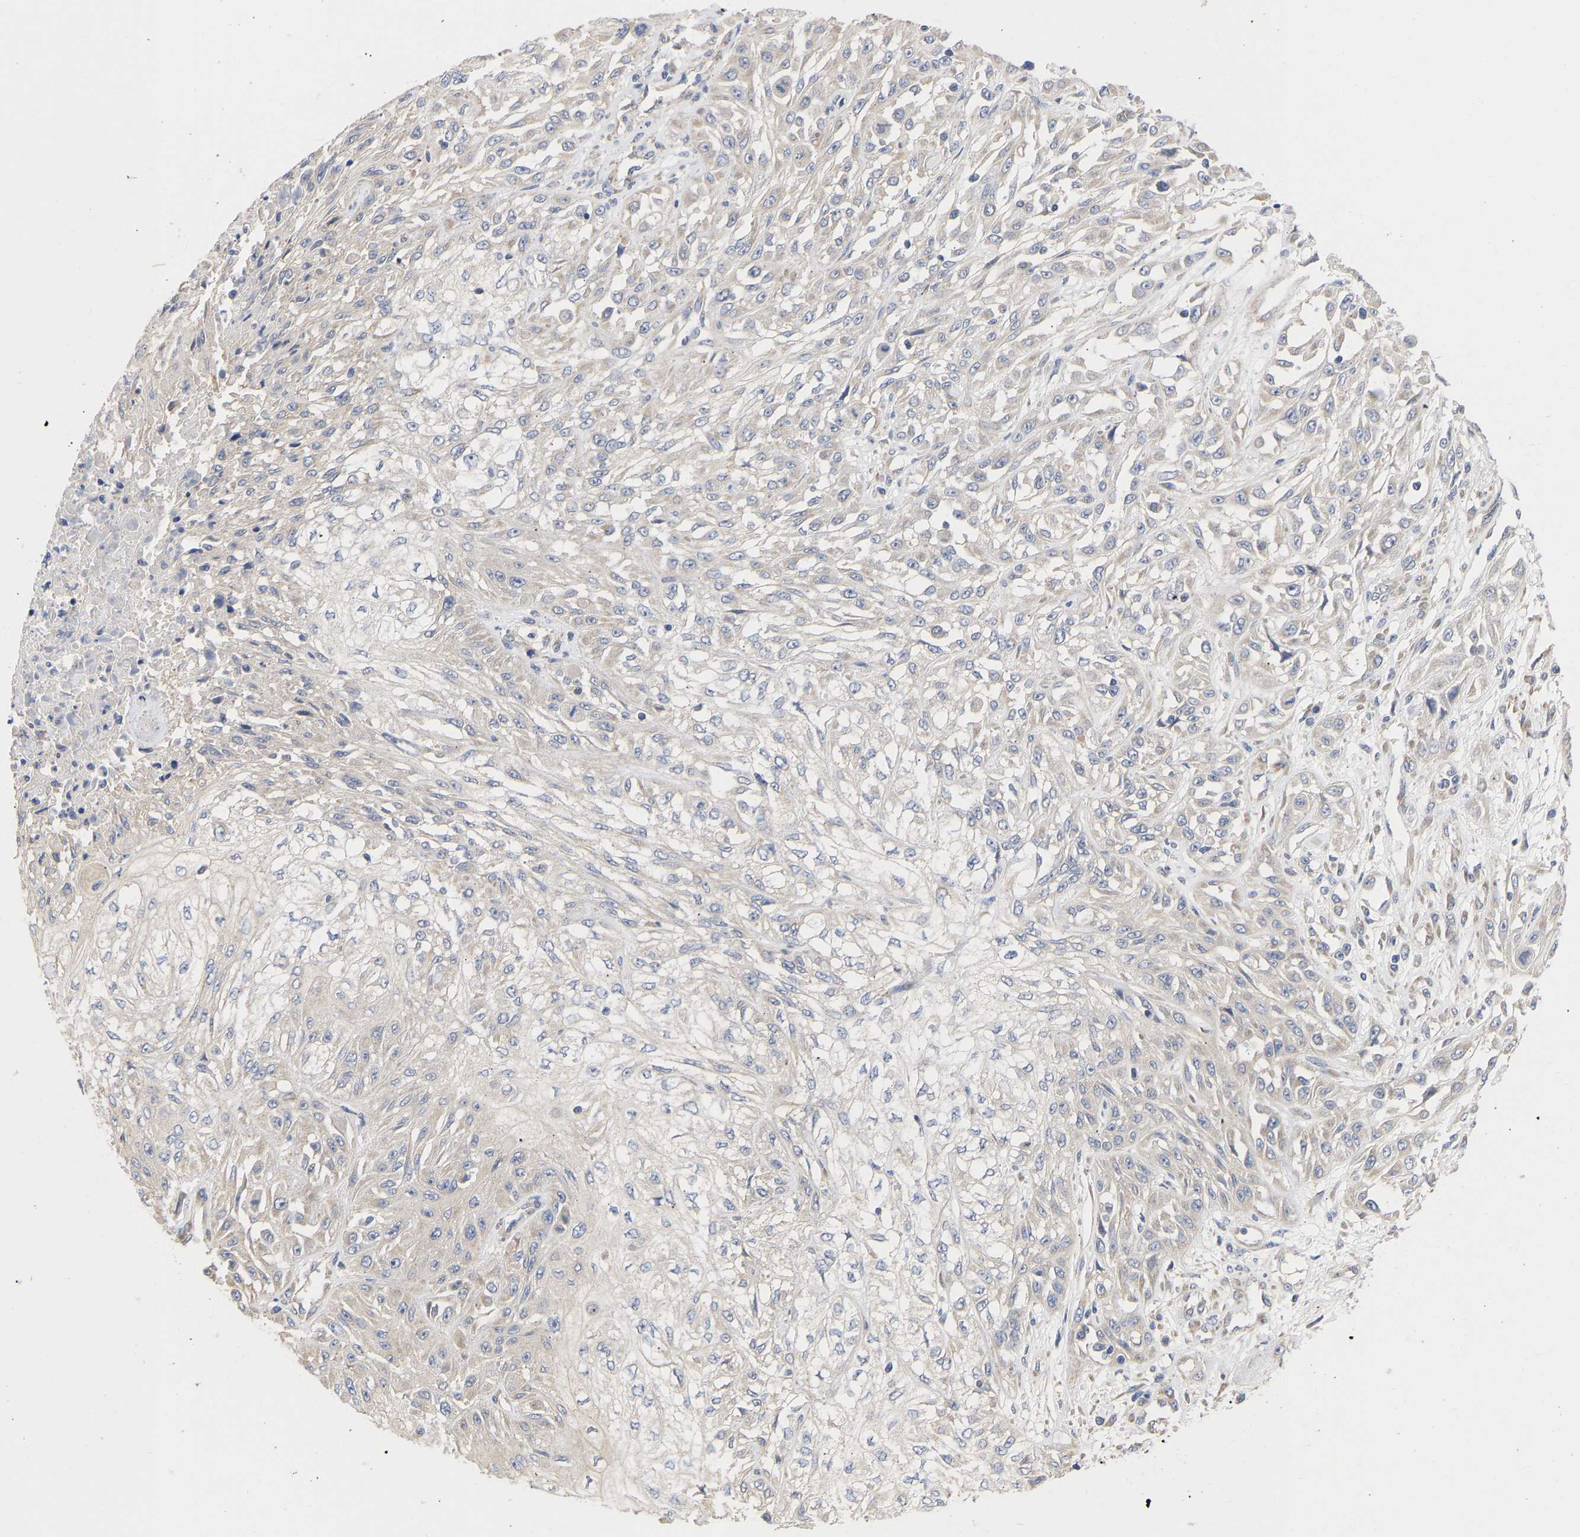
{"staining": {"intensity": "negative", "quantity": "none", "location": "none"}, "tissue": "skin cancer", "cell_type": "Tumor cells", "image_type": "cancer", "snomed": [{"axis": "morphology", "description": "Squamous cell carcinoma, NOS"}, {"axis": "morphology", "description": "Squamous cell carcinoma, metastatic, NOS"}, {"axis": "topography", "description": "Skin"}, {"axis": "topography", "description": "Lymph node"}], "caption": "Histopathology image shows no significant protein expression in tumor cells of skin cancer (squamous cell carcinoma).", "gene": "MAP2K3", "patient": {"sex": "male", "age": 75}}